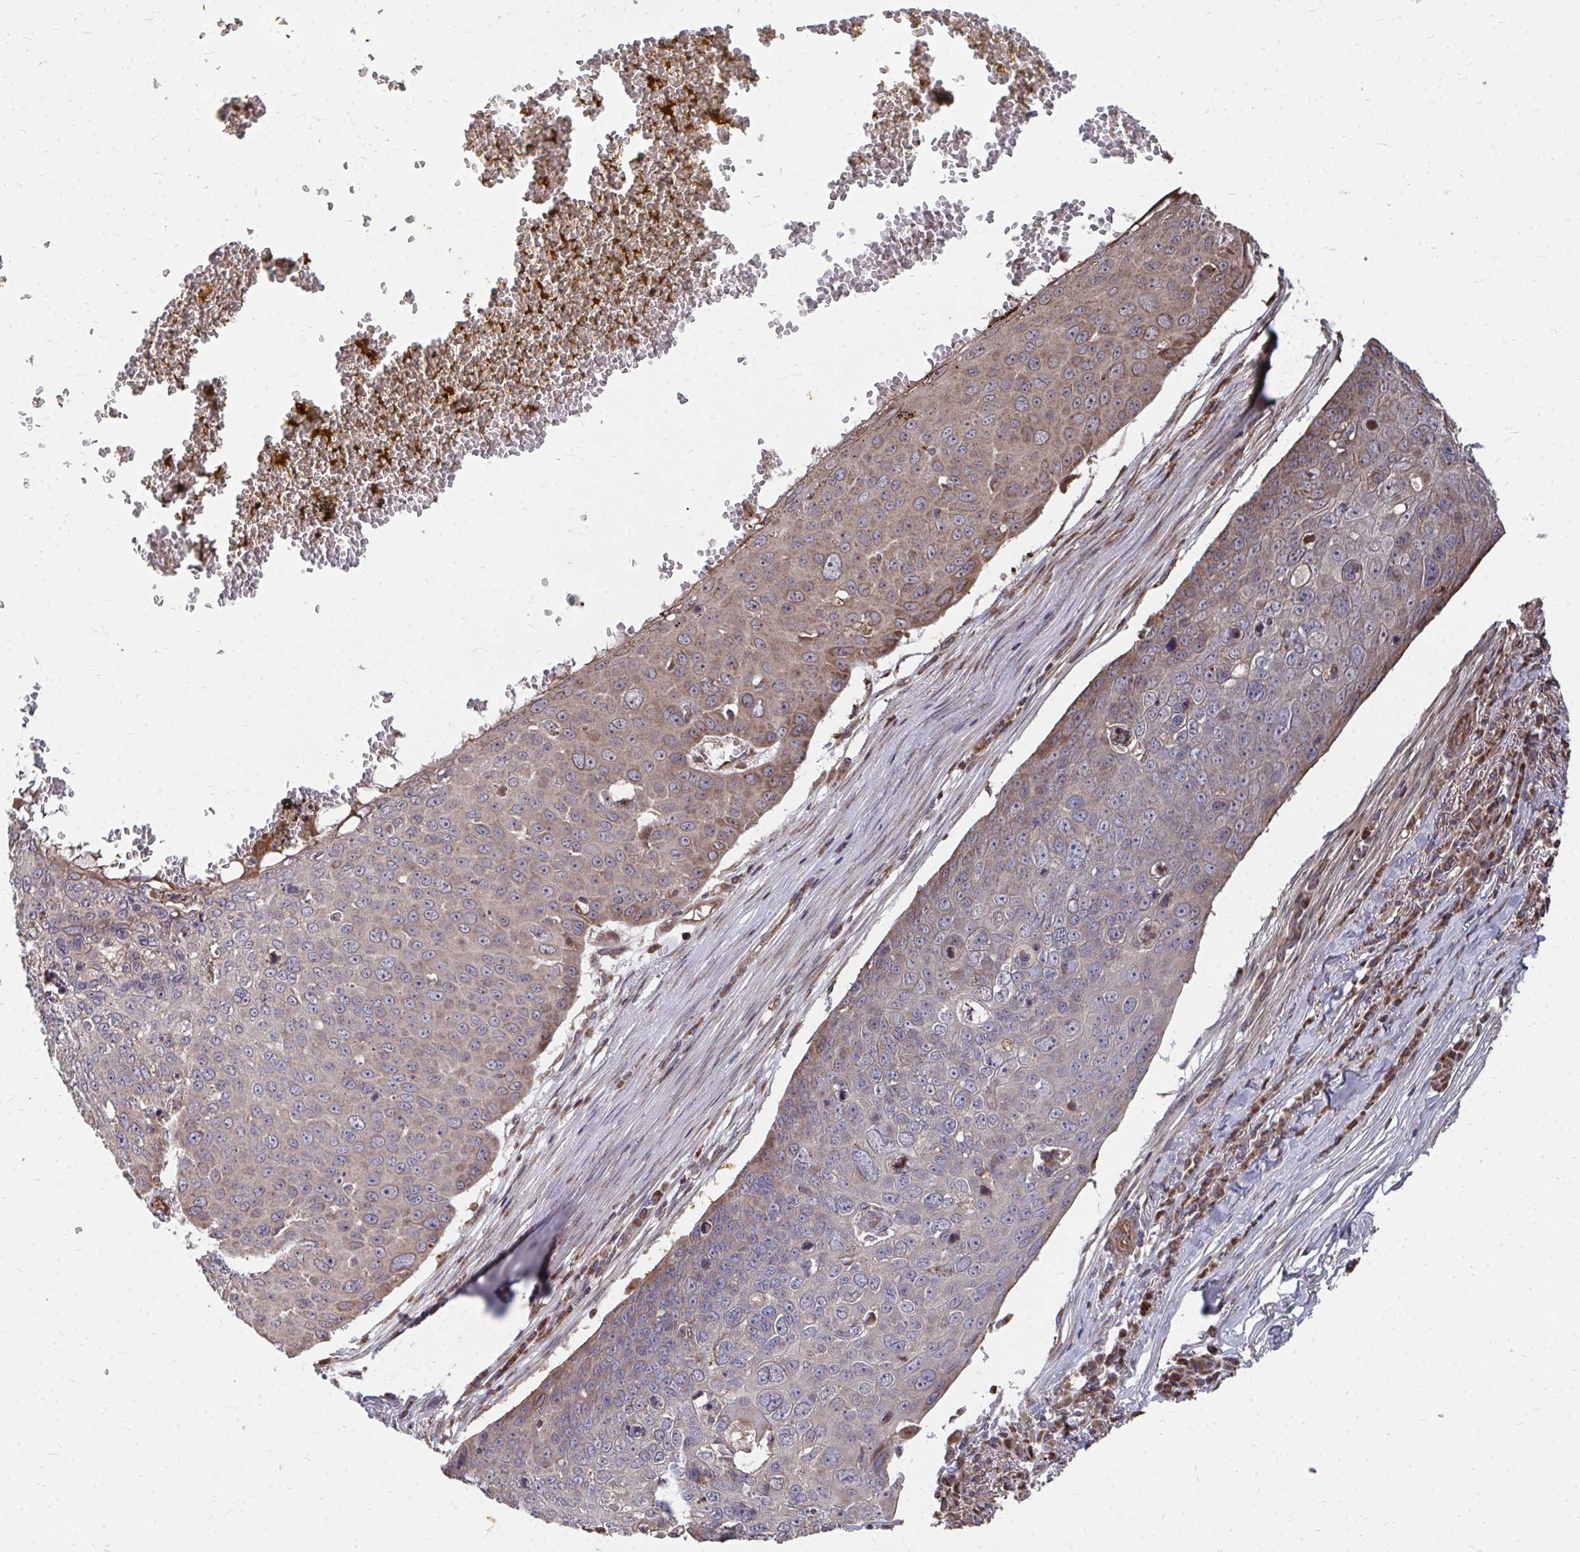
{"staining": {"intensity": "weak", "quantity": "25%-75%", "location": "cytoplasmic/membranous"}, "tissue": "skin cancer", "cell_type": "Tumor cells", "image_type": "cancer", "snomed": [{"axis": "morphology", "description": "Squamous cell carcinoma, NOS"}, {"axis": "topography", "description": "Skin"}], "caption": "Weak cytoplasmic/membranous positivity for a protein is seen in about 25%-75% of tumor cells of skin cancer (squamous cell carcinoma) using IHC.", "gene": "FAM89A", "patient": {"sex": "male", "age": 71}}